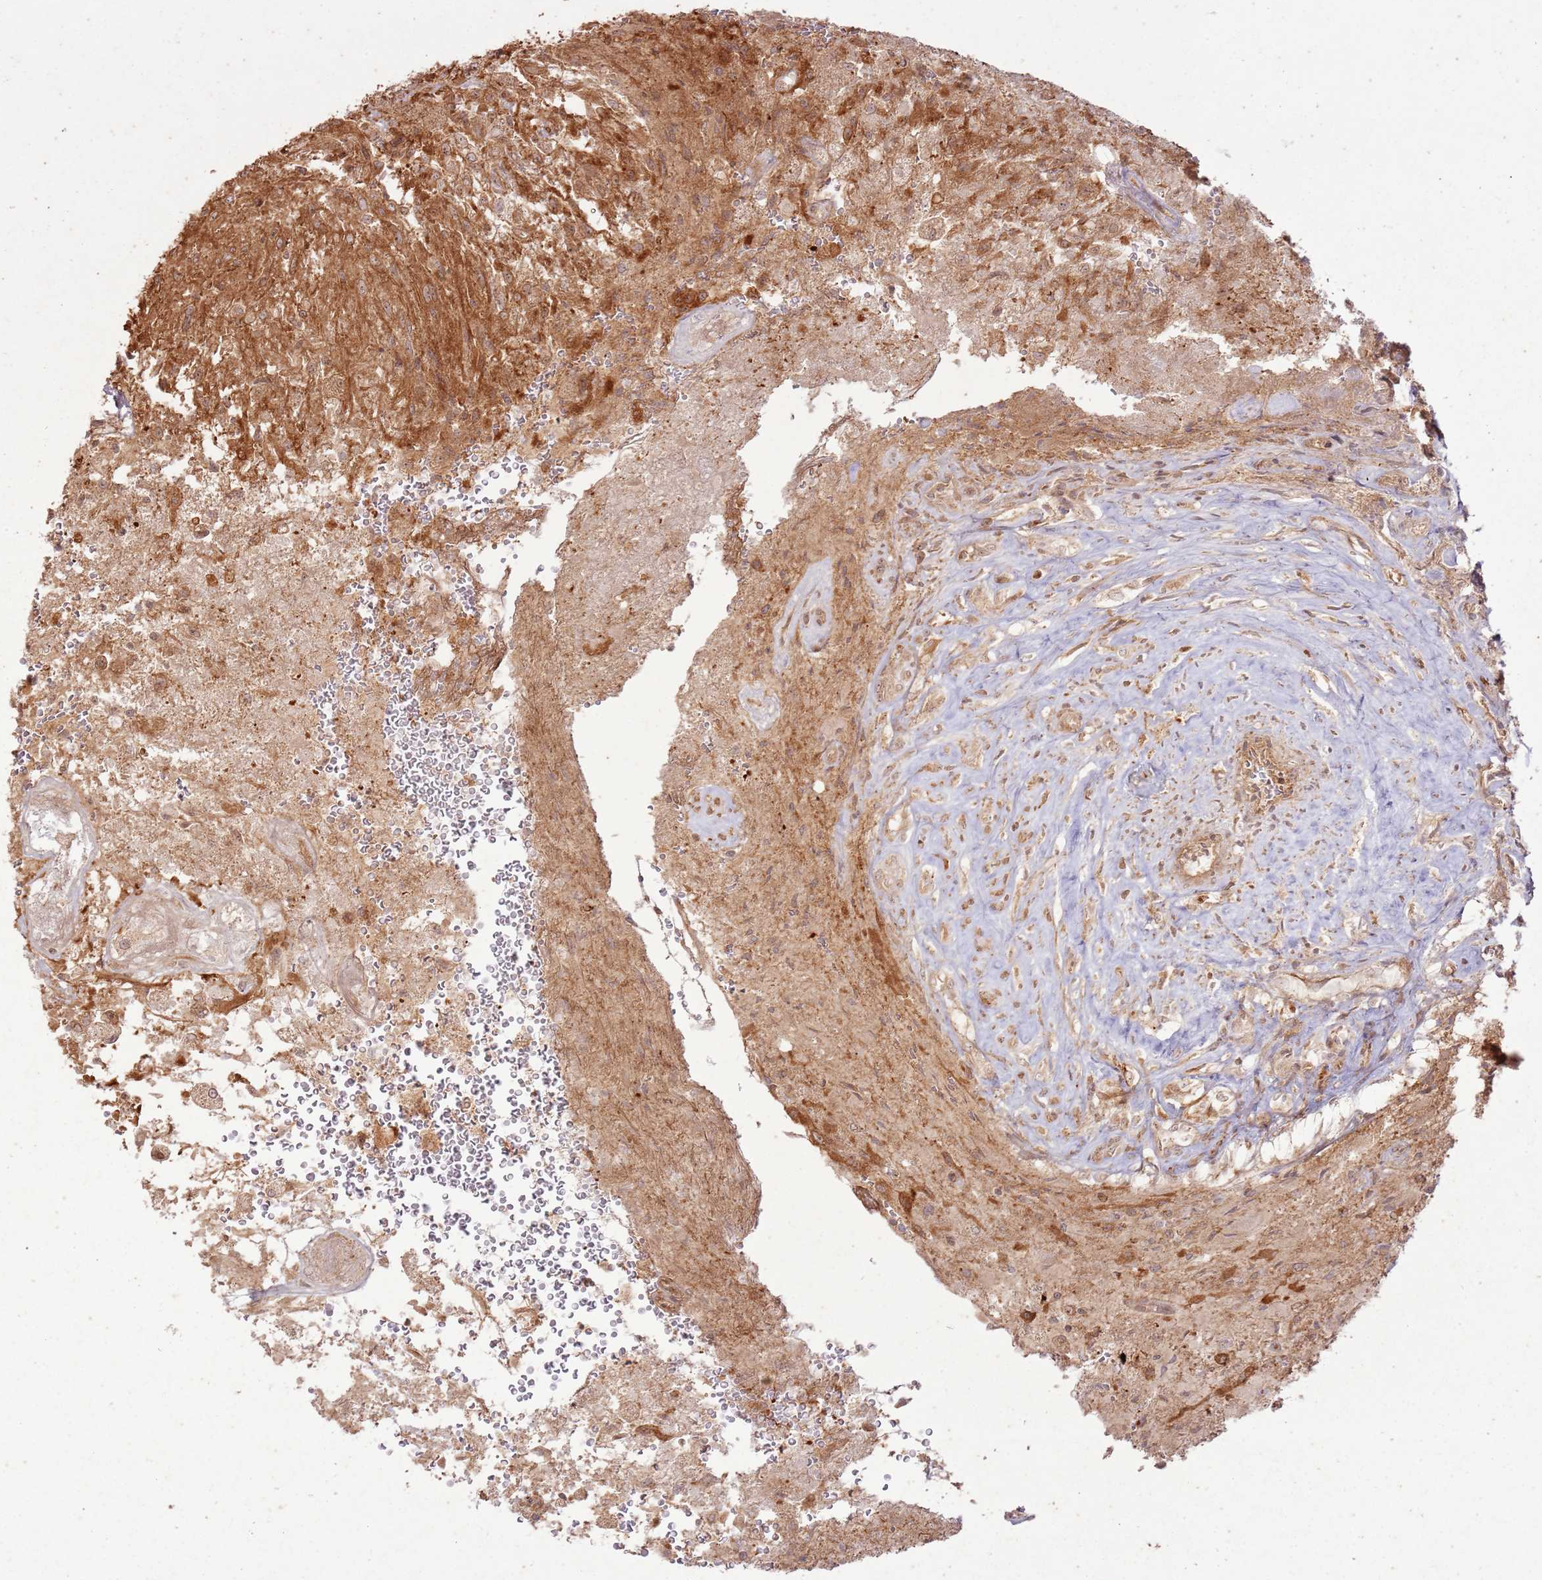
{"staining": {"intensity": "strong", "quantity": "25%-75%", "location": "cytoplasmic/membranous,nuclear"}, "tissue": "glioma", "cell_type": "Tumor cells", "image_type": "cancer", "snomed": [{"axis": "morphology", "description": "Glioma, malignant, High grade"}, {"axis": "topography", "description": "Brain"}], "caption": "Immunohistochemical staining of human malignant glioma (high-grade) displays high levels of strong cytoplasmic/membranous and nuclear positivity in about 25%-75% of tumor cells. (DAB (3,3'-diaminobenzidine) = brown stain, brightfield microscopy at high magnification).", "gene": "ZNF623", "patient": {"sex": "male", "age": 56}}